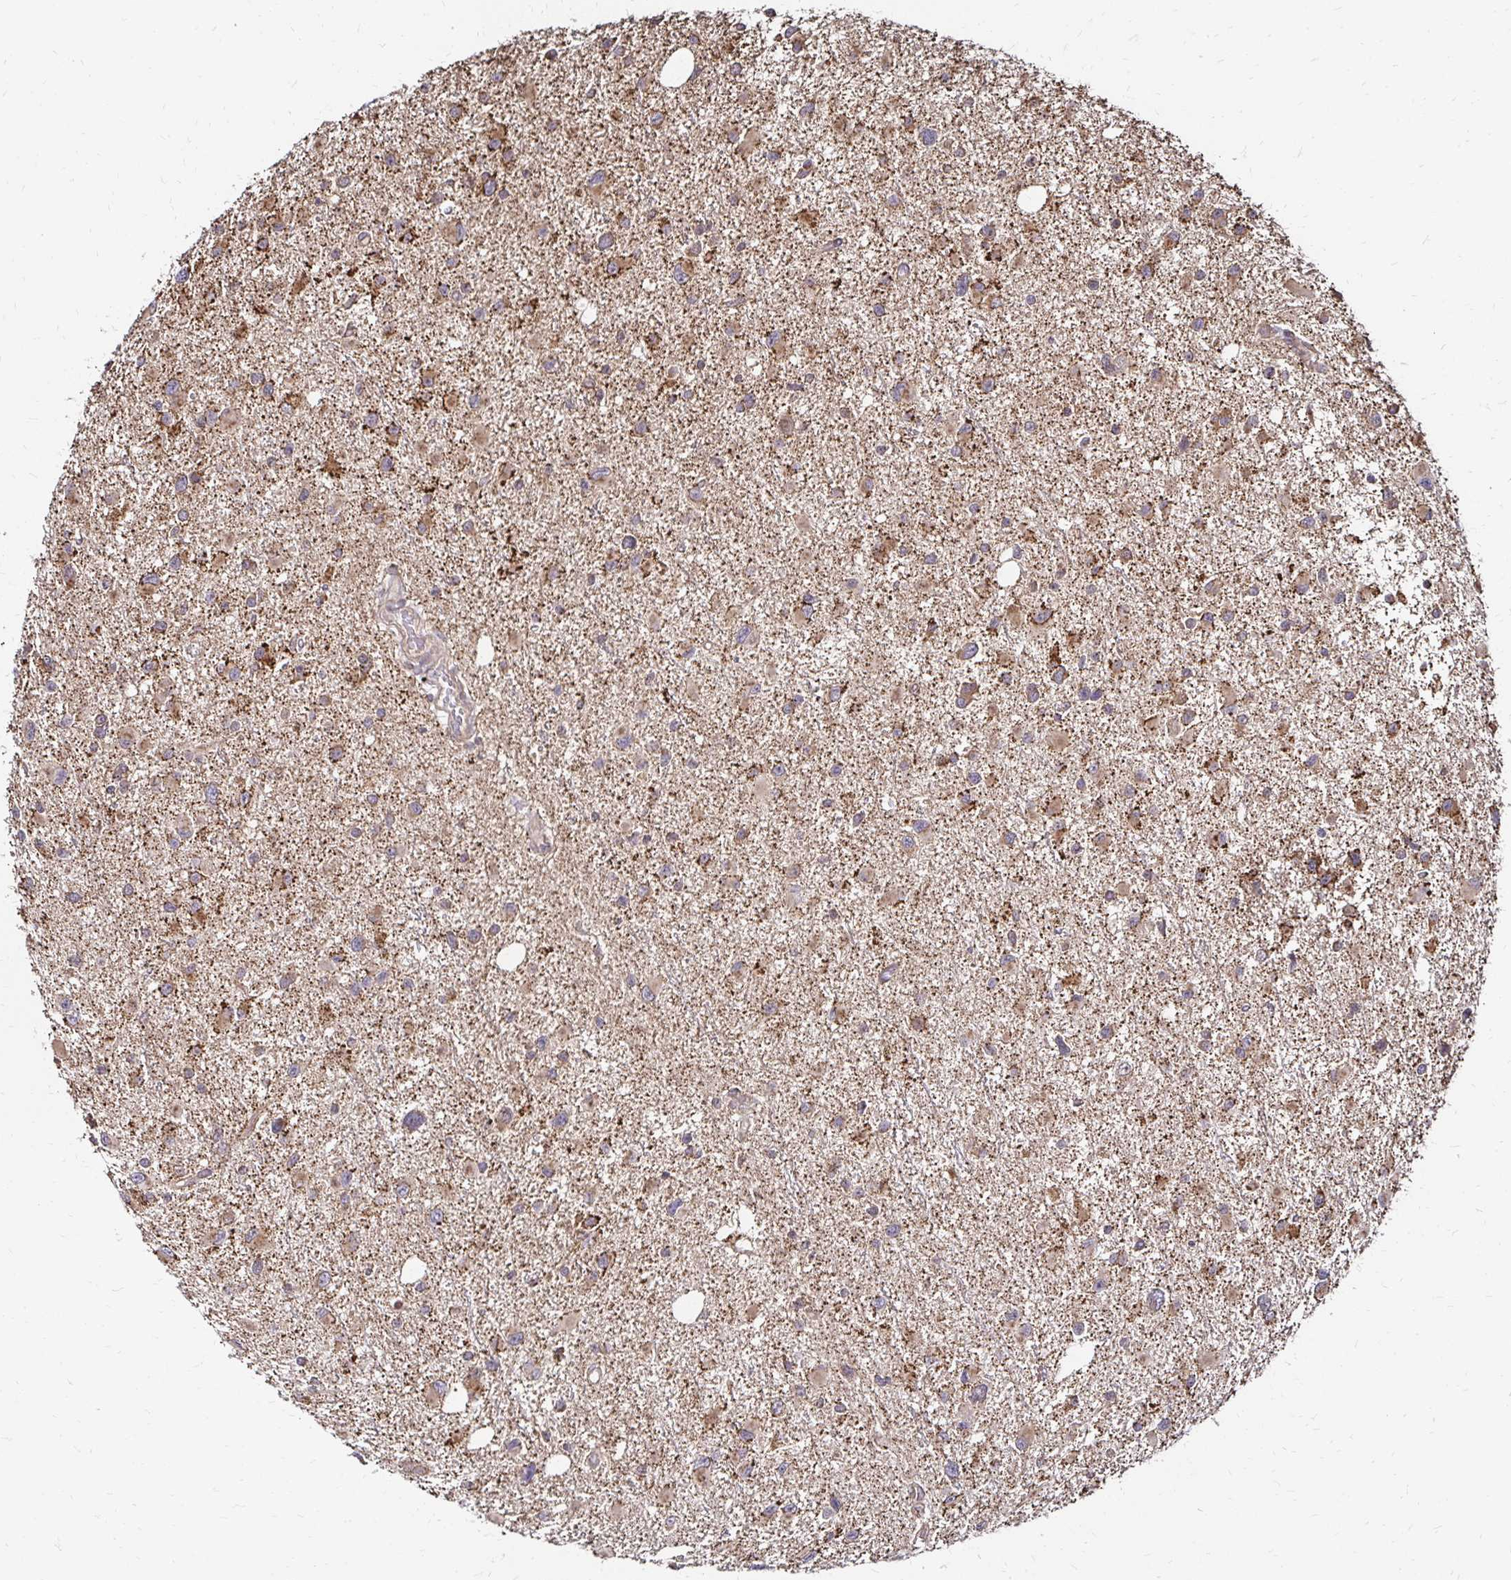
{"staining": {"intensity": "moderate", "quantity": ">75%", "location": "cytoplasmic/membranous"}, "tissue": "glioma", "cell_type": "Tumor cells", "image_type": "cancer", "snomed": [{"axis": "morphology", "description": "Glioma, malignant, Low grade"}, {"axis": "topography", "description": "Brain"}], "caption": "The photomicrograph shows immunohistochemical staining of glioma. There is moderate cytoplasmic/membranous expression is seen in about >75% of tumor cells. The staining is performed using DAB brown chromogen to label protein expression. The nuclei are counter-stained blue using hematoxylin.", "gene": "ZW10", "patient": {"sex": "female", "age": 32}}